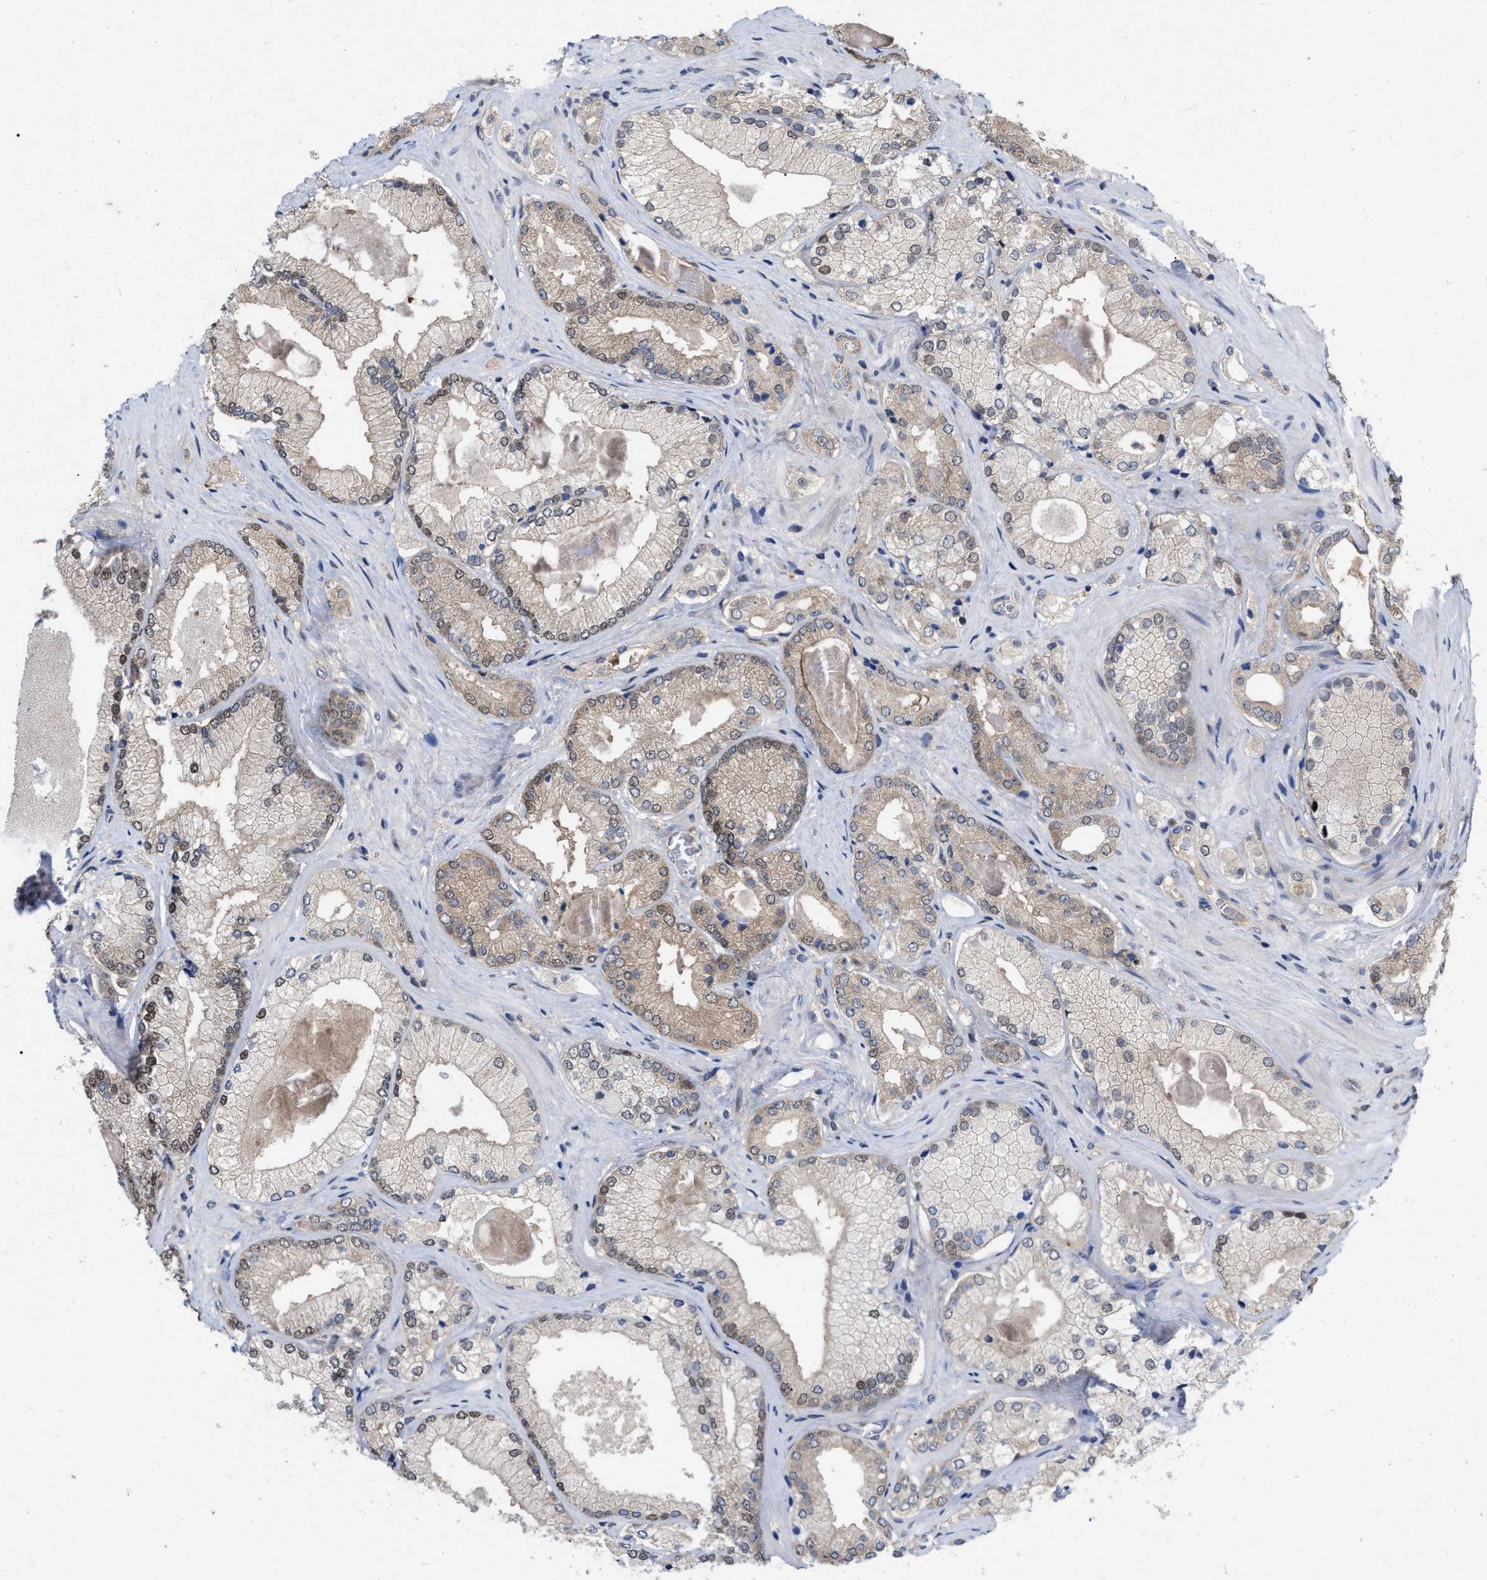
{"staining": {"intensity": "weak", "quantity": "<25%", "location": "cytoplasmic/membranous,nuclear"}, "tissue": "prostate cancer", "cell_type": "Tumor cells", "image_type": "cancer", "snomed": [{"axis": "morphology", "description": "Adenocarcinoma, Low grade"}, {"axis": "topography", "description": "Prostate"}], "caption": "Immunohistochemistry (IHC) of human prostate low-grade adenocarcinoma displays no positivity in tumor cells.", "gene": "MDM4", "patient": {"sex": "male", "age": 65}}